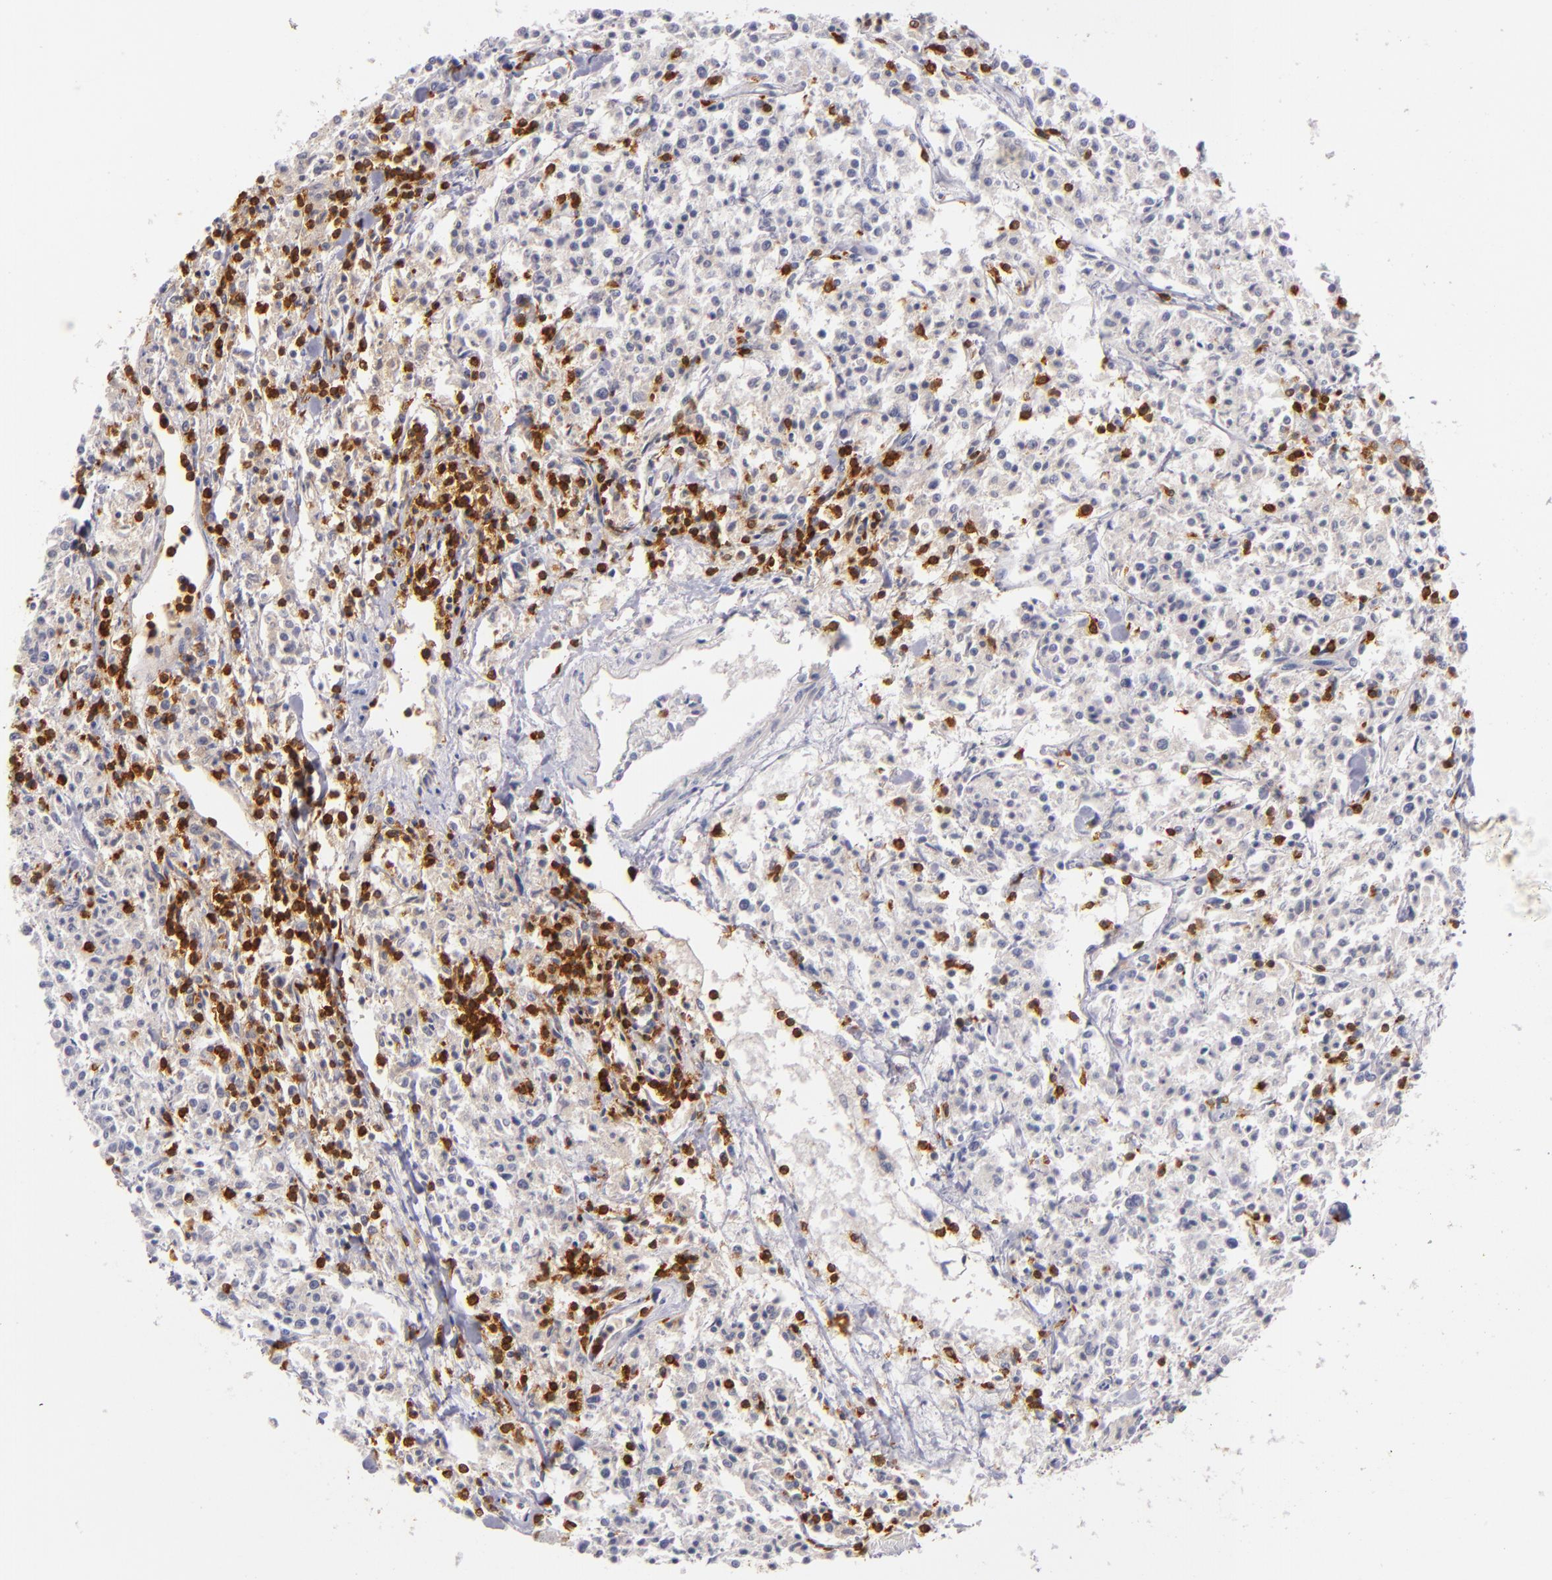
{"staining": {"intensity": "strong", "quantity": "<25%", "location": "nuclear"}, "tissue": "lymphoma", "cell_type": "Tumor cells", "image_type": "cancer", "snomed": [{"axis": "morphology", "description": "Malignant lymphoma, non-Hodgkin's type, Low grade"}, {"axis": "topography", "description": "Small intestine"}], "caption": "Protein expression by IHC exhibits strong nuclear expression in approximately <25% of tumor cells in lymphoma. Nuclei are stained in blue.", "gene": "LAT", "patient": {"sex": "female", "age": 59}}